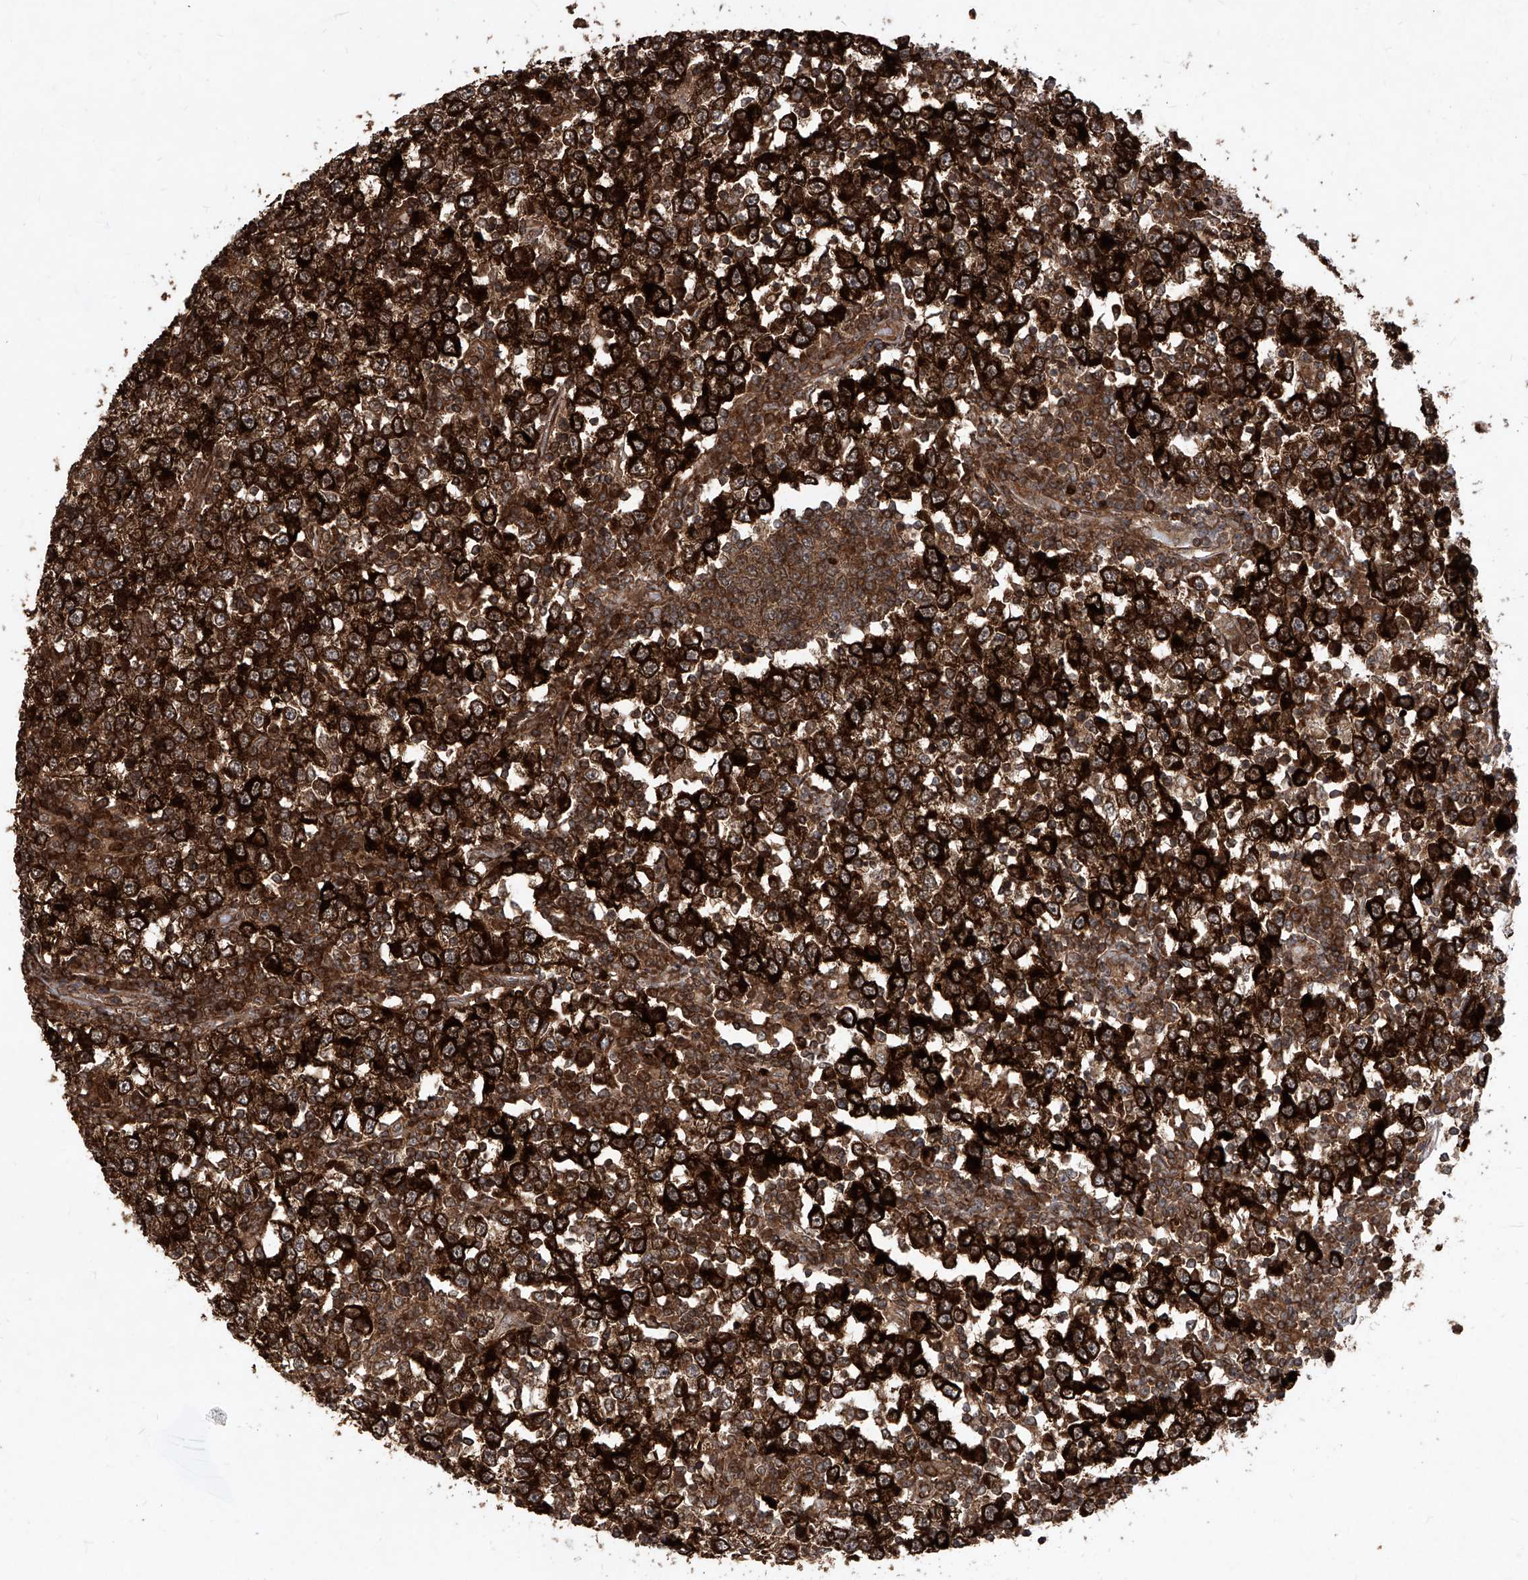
{"staining": {"intensity": "strong", "quantity": ">75%", "location": "cytoplasmic/membranous"}, "tissue": "testis cancer", "cell_type": "Tumor cells", "image_type": "cancer", "snomed": [{"axis": "morphology", "description": "Seminoma, NOS"}, {"axis": "topography", "description": "Testis"}], "caption": "Seminoma (testis) stained with immunohistochemistry (IHC) demonstrates strong cytoplasmic/membranous staining in about >75% of tumor cells. The staining was performed using DAB to visualize the protein expression in brown, while the nuclei were stained in blue with hematoxylin (Magnification: 20x).", "gene": "MAGED2", "patient": {"sex": "male", "age": 65}}